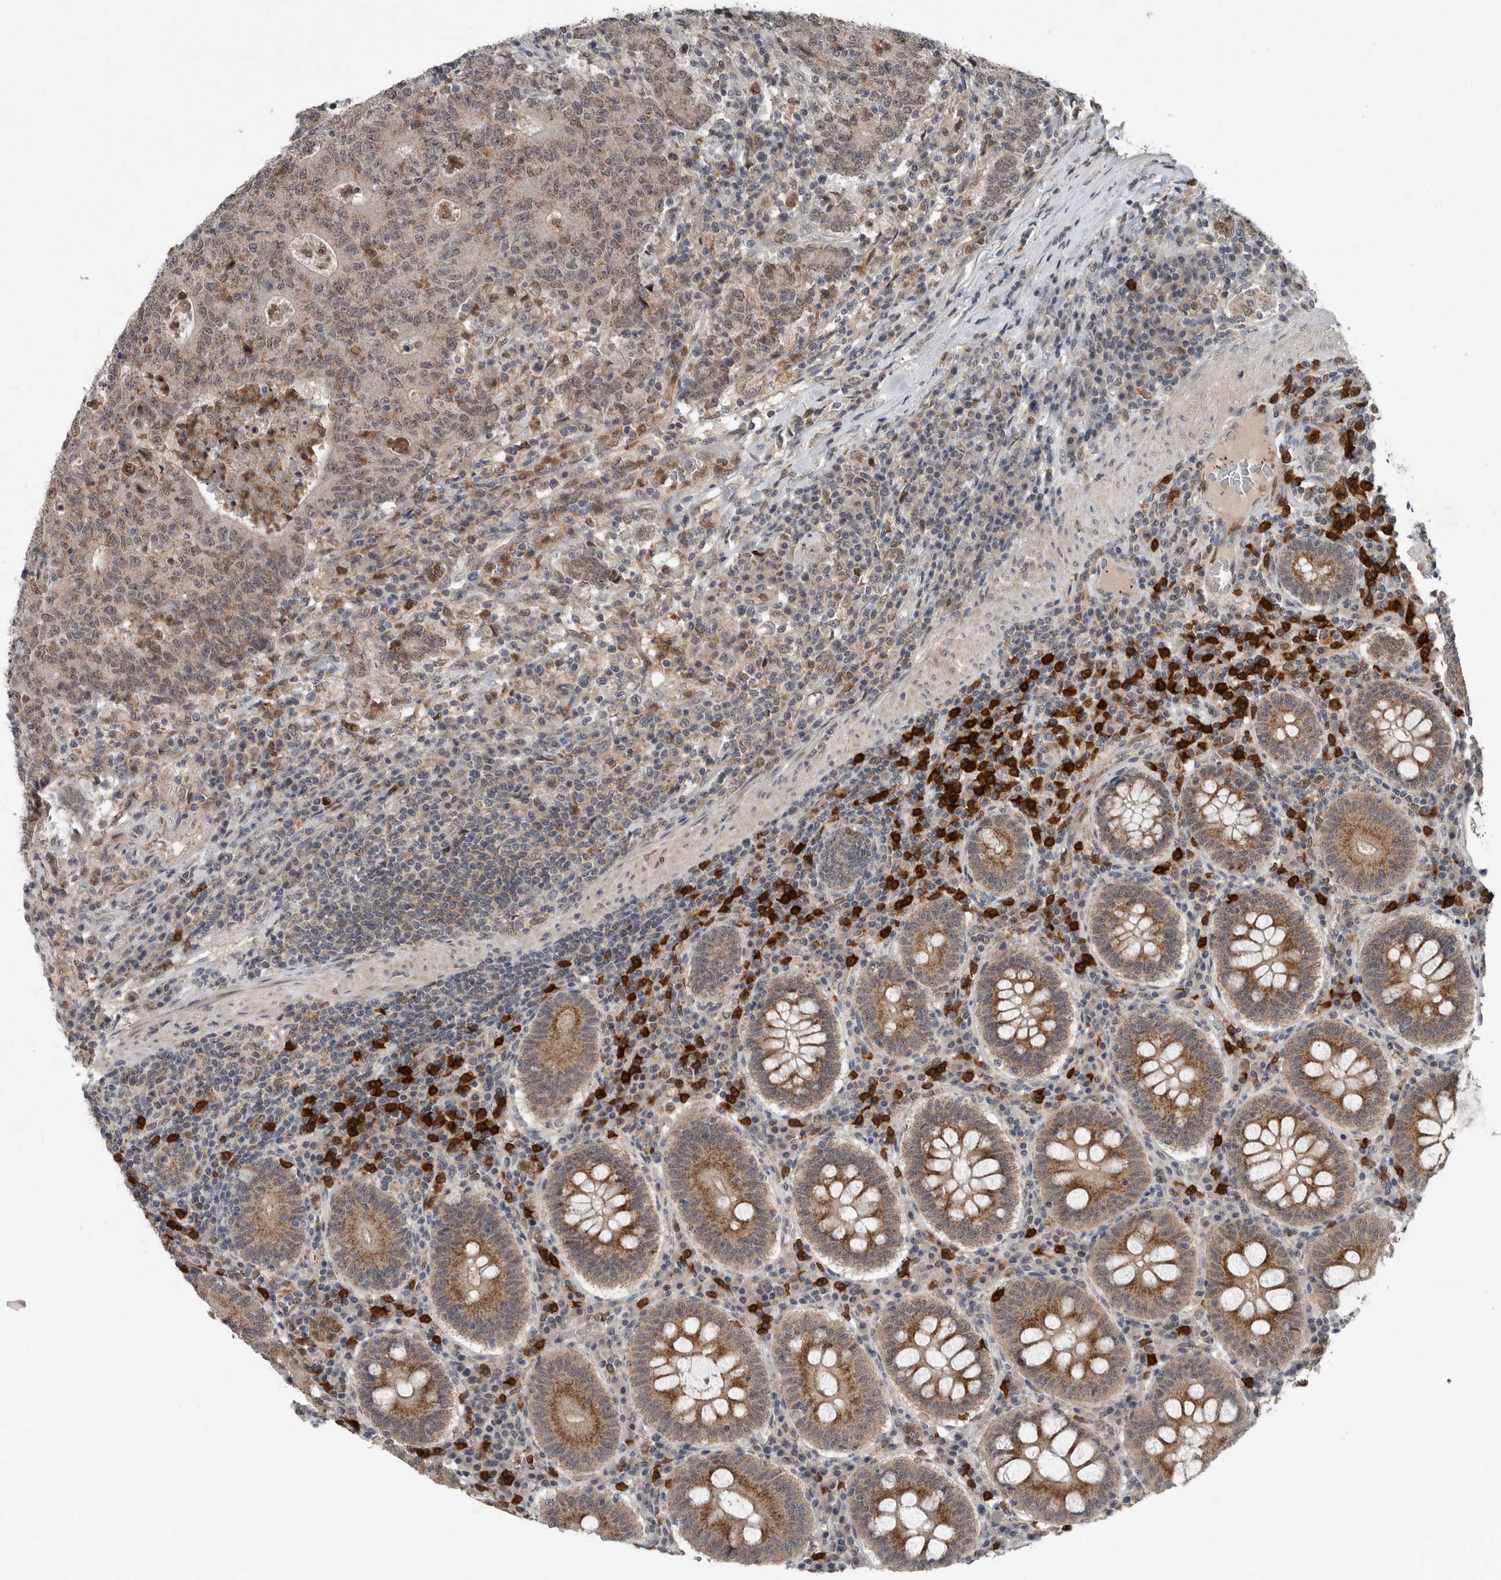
{"staining": {"intensity": "weak", "quantity": ">75%", "location": "cytoplasmic/membranous"}, "tissue": "colorectal cancer", "cell_type": "Tumor cells", "image_type": "cancer", "snomed": [{"axis": "morphology", "description": "Adenocarcinoma, NOS"}, {"axis": "topography", "description": "Colon"}], "caption": "Immunohistochemistry (IHC) (DAB (3,3'-diaminobenzidine)) staining of human adenocarcinoma (colorectal) shows weak cytoplasmic/membranous protein staining in about >75% of tumor cells.", "gene": "SCP2", "patient": {"sex": "female", "age": 75}}